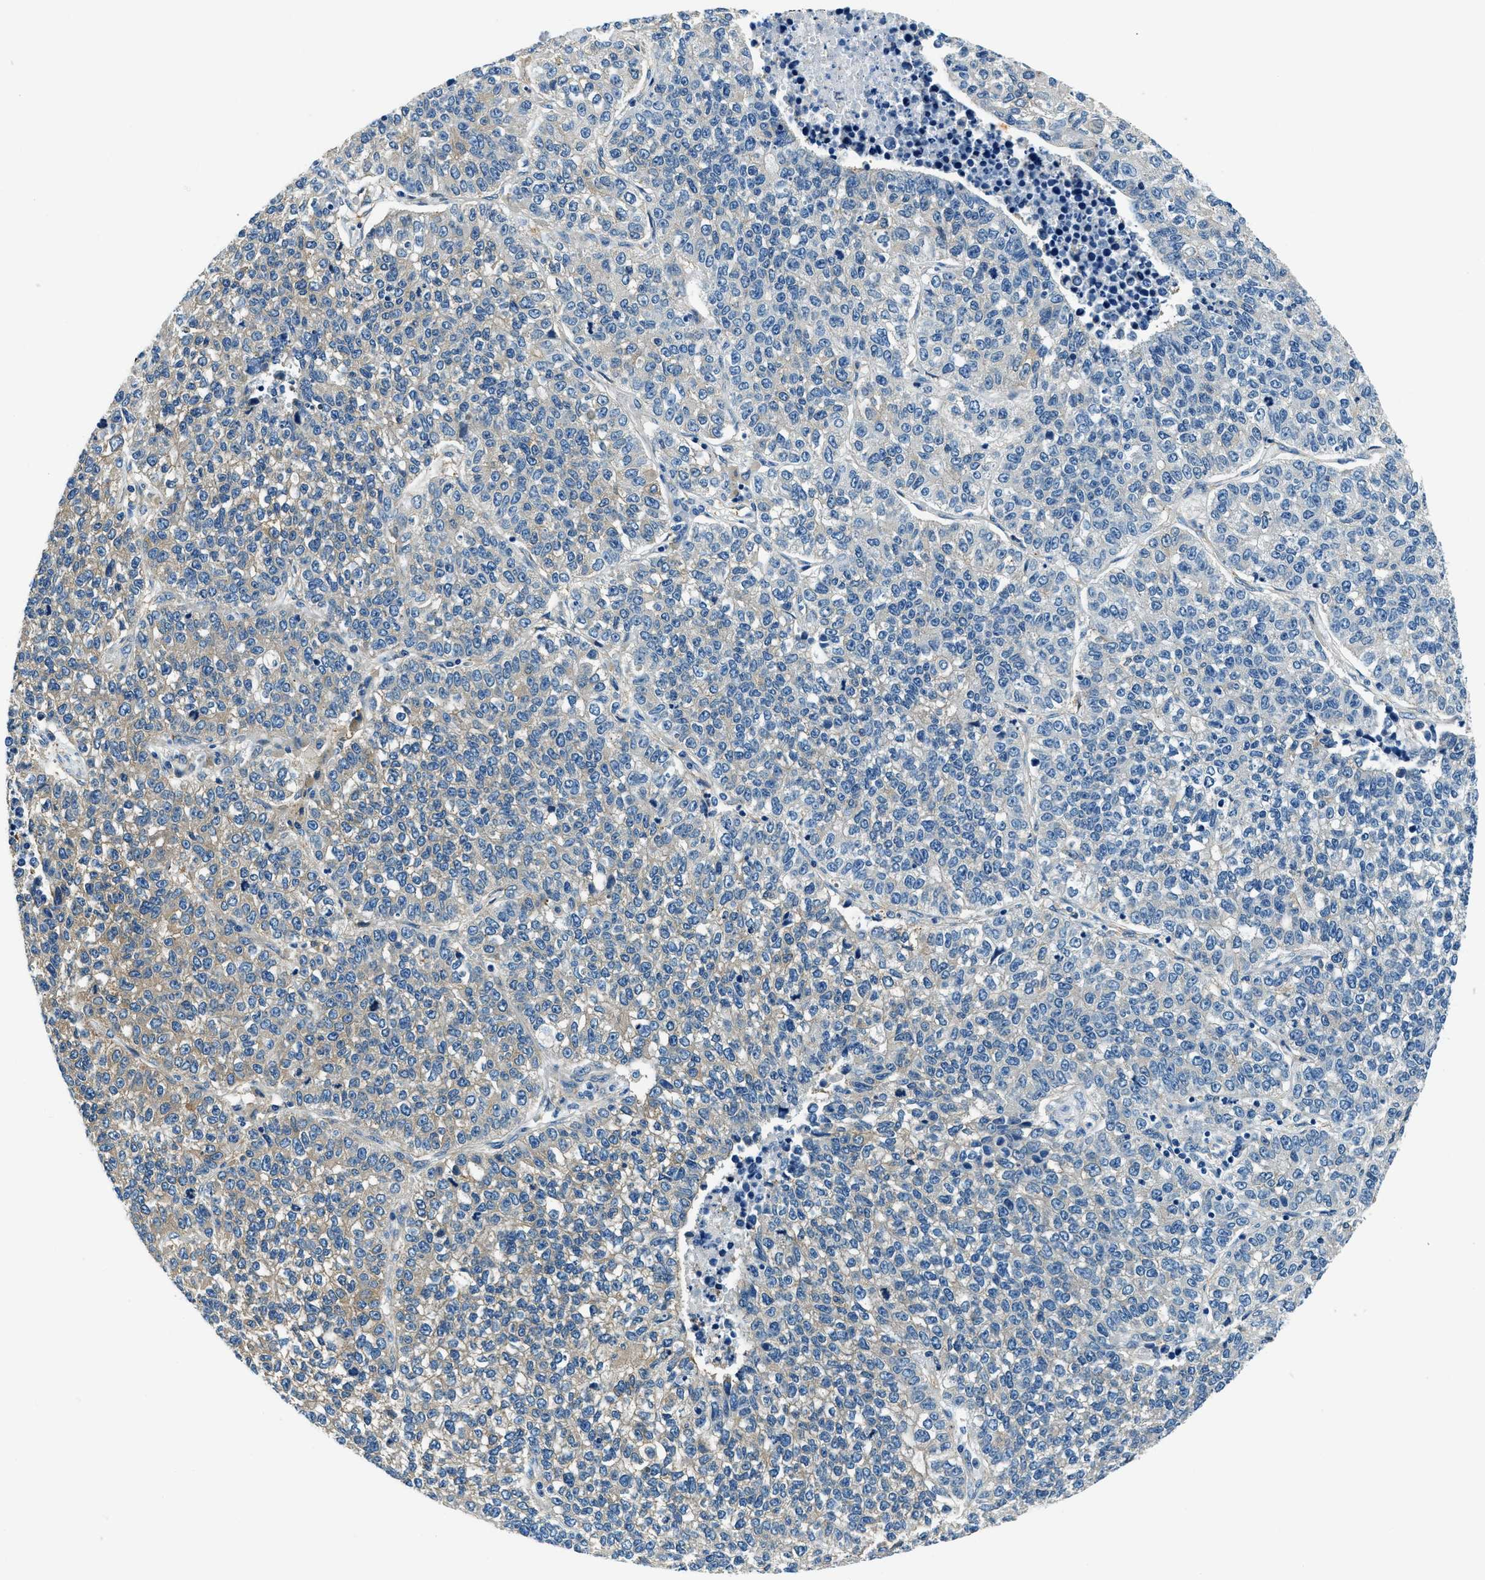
{"staining": {"intensity": "weak", "quantity": "25%-75%", "location": "cytoplasmic/membranous"}, "tissue": "lung cancer", "cell_type": "Tumor cells", "image_type": "cancer", "snomed": [{"axis": "morphology", "description": "Adenocarcinoma, NOS"}, {"axis": "topography", "description": "Lung"}], "caption": "Immunohistochemistry (IHC) of lung adenocarcinoma shows low levels of weak cytoplasmic/membranous positivity in approximately 25%-75% of tumor cells.", "gene": "TWF1", "patient": {"sex": "male", "age": 49}}